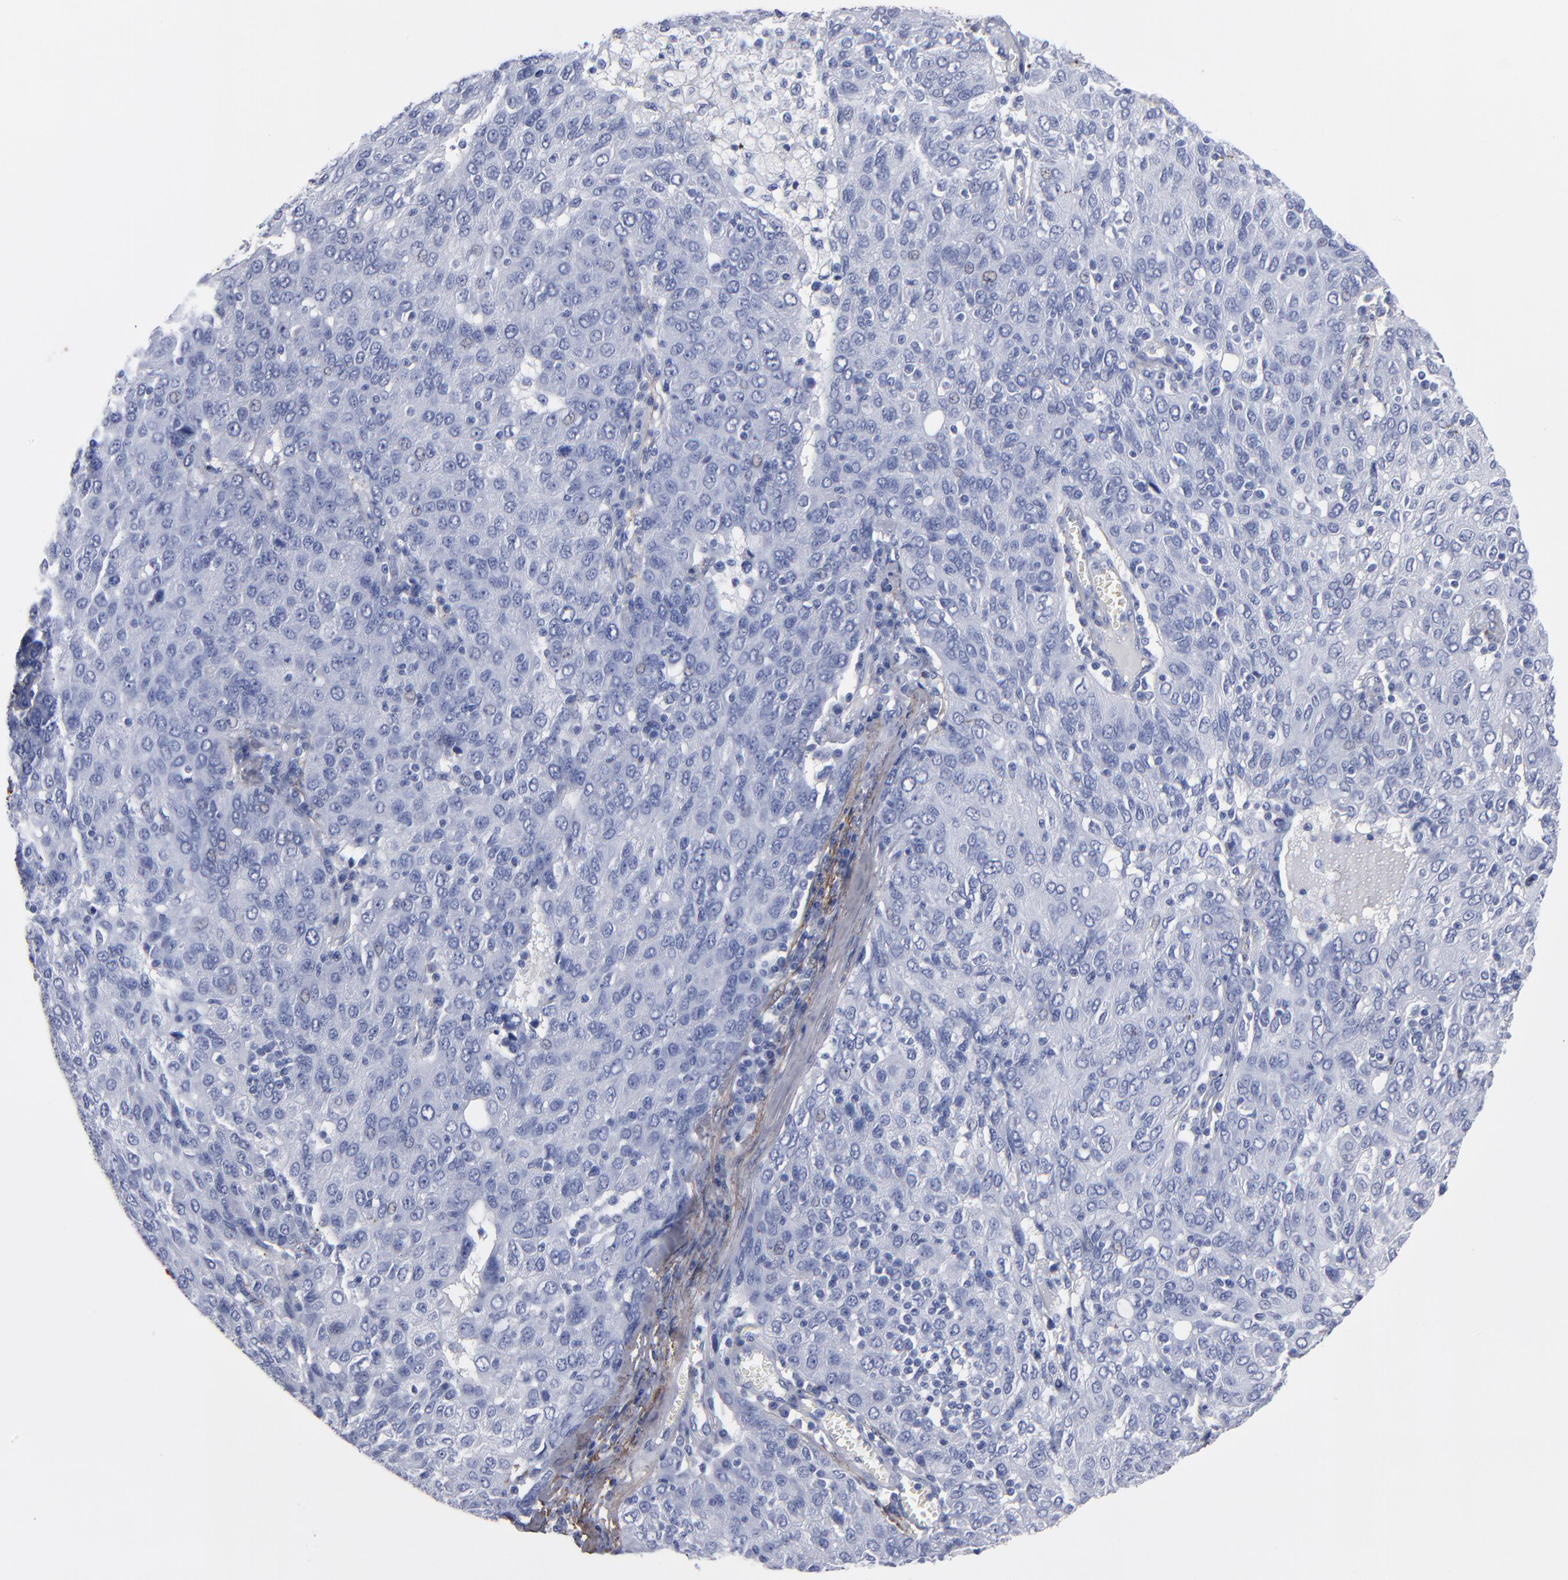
{"staining": {"intensity": "negative", "quantity": "none", "location": "none"}, "tissue": "ovarian cancer", "cell_type": "Tumor cells", "image_type": "cancer", "snomed": [{"axis": "morphology", "description": "Carcinoma, endometroid"}, {"axis": "topography", "description": "Ovary"}], "caption": "This is an immunohistochemistry (IHC) photomicrograph of human endometroid carcinoma (ovarian). There is no positivity in tumor cells.", "gene": "EMILIN1", "patient": {"sex": "female", "age": 50}}